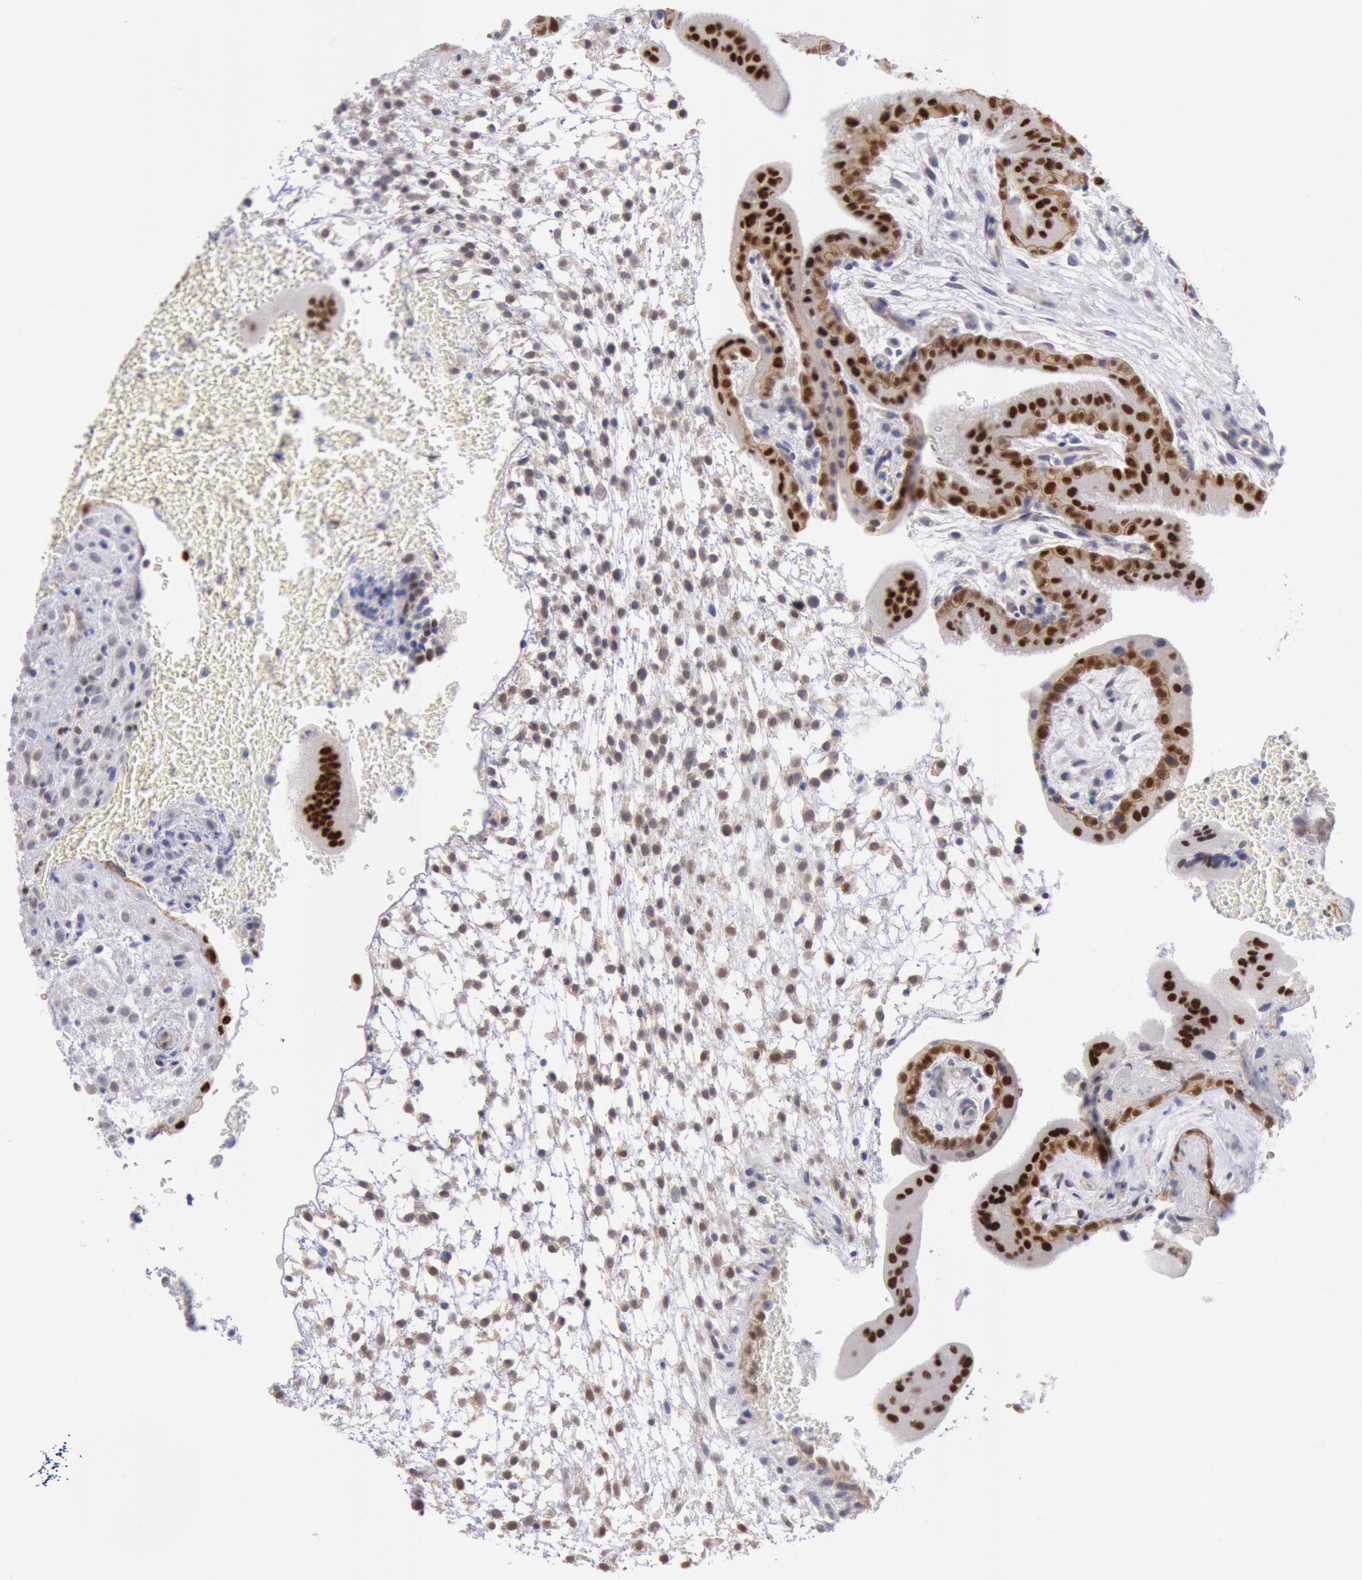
{"staining": {"intensity": "strong", "quantity": ">75%", "location": "nuclear"}, "tissue": "placenta", "cell_type": "Trophoblastic cells", "image_type": "normal", "snomed": [{"axis": "morphology", "description": "Normal tissue, NOS"}, {"axis": "topography", "description": "Placenta"}], "caption": "Protein expression by immunohistochemistry exhibits strong nuclear staining in about >75% of trophoblastic cells in benign placenta.", "gene": "RPS6KA5", "patient": {"sex": "female", "age": 35}}